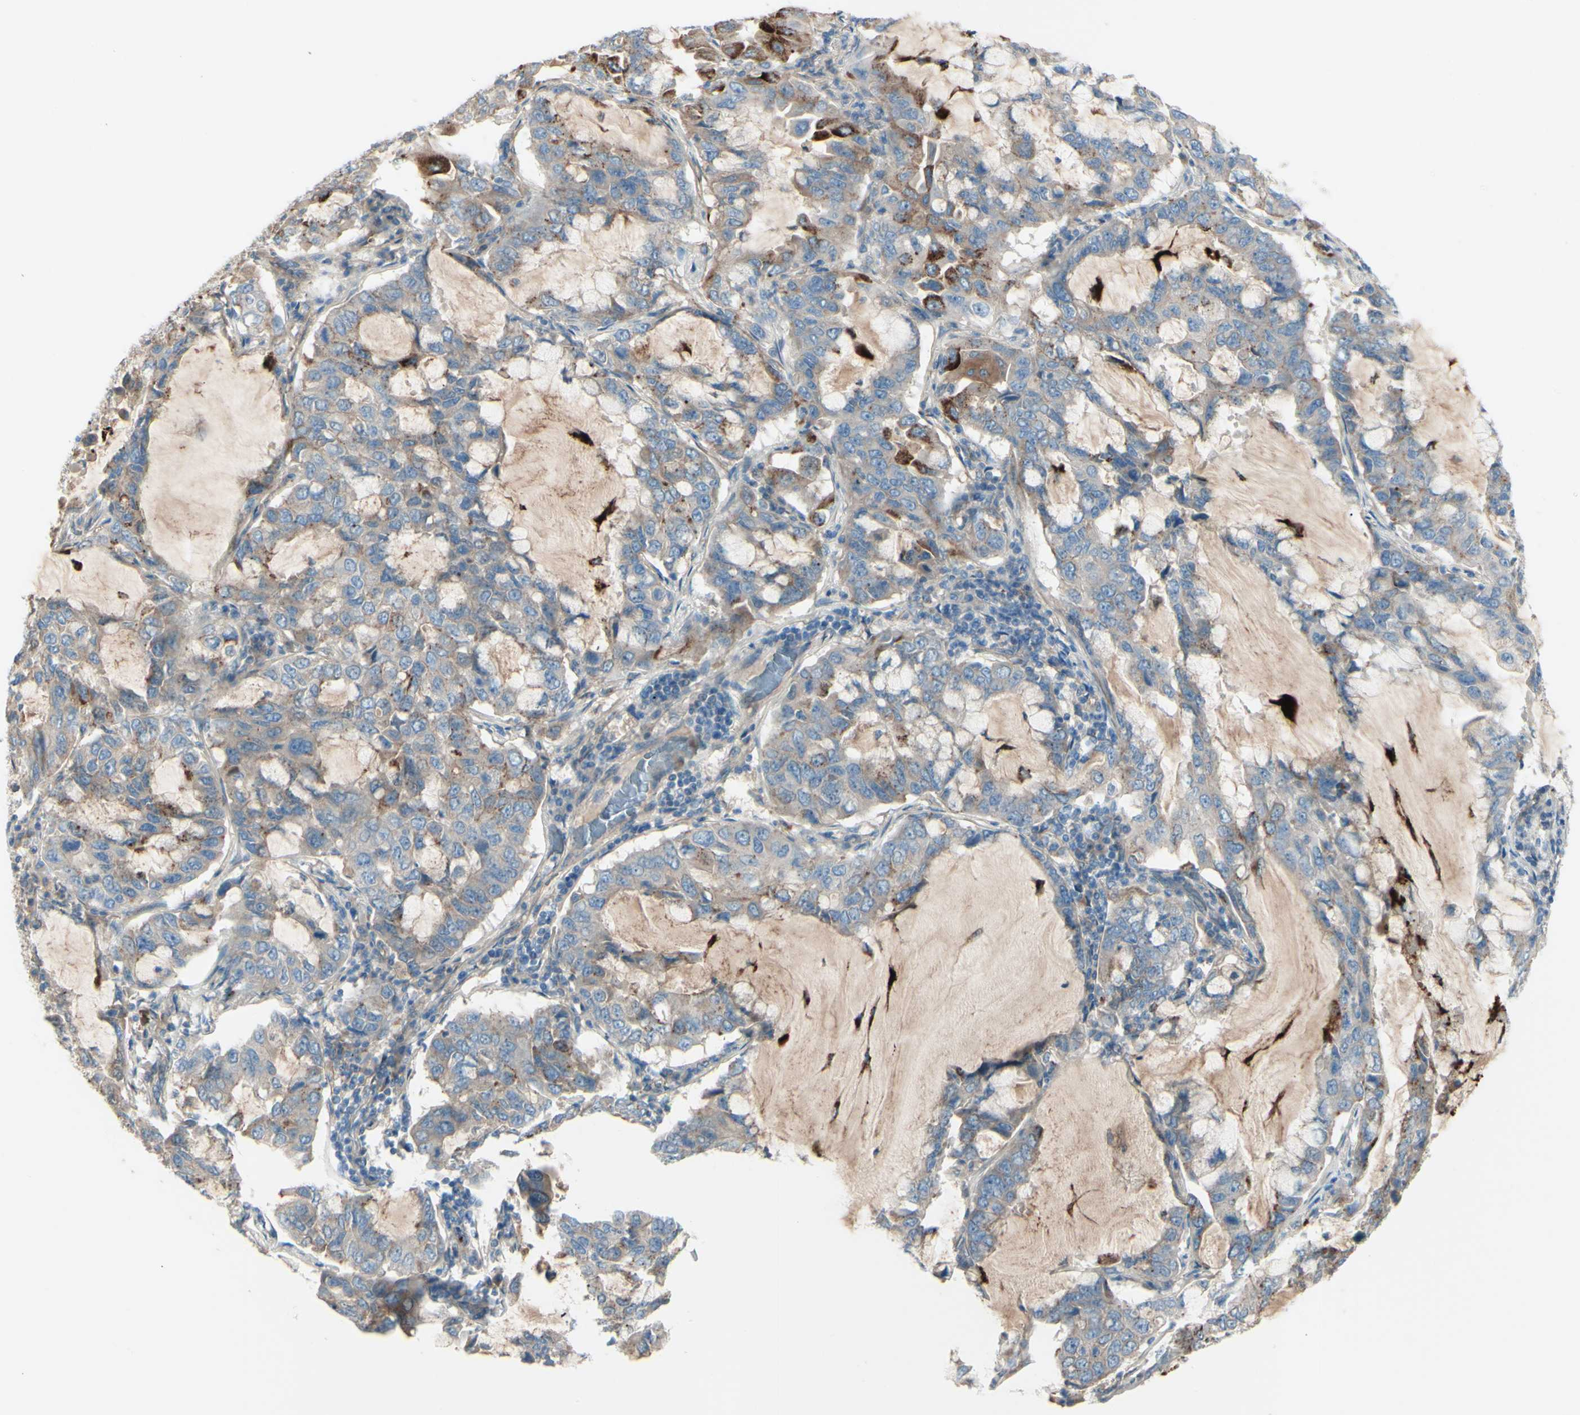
{"staining": {"intensity": "weak", "quantity": ">75%", "location": "cytoplasmic/membranous"}, "tissue": "lung cancer", "cell_type": "Tumor cells", "image_type": "cancer", "snomed": [{"axis": "morphology", "description": "Adenocarcinoma, NOS"}, {"axis": "topography", "description": "Lung"}], "caption": "DAB immunohistochemical staining of human lung adenocarcinoma exhibits weak cytoplasmic/membranous protein positivity in about >75% of tumor cells.", "gene": "PCDHGA2", "patient": {"sex": "male", "age": 64}}